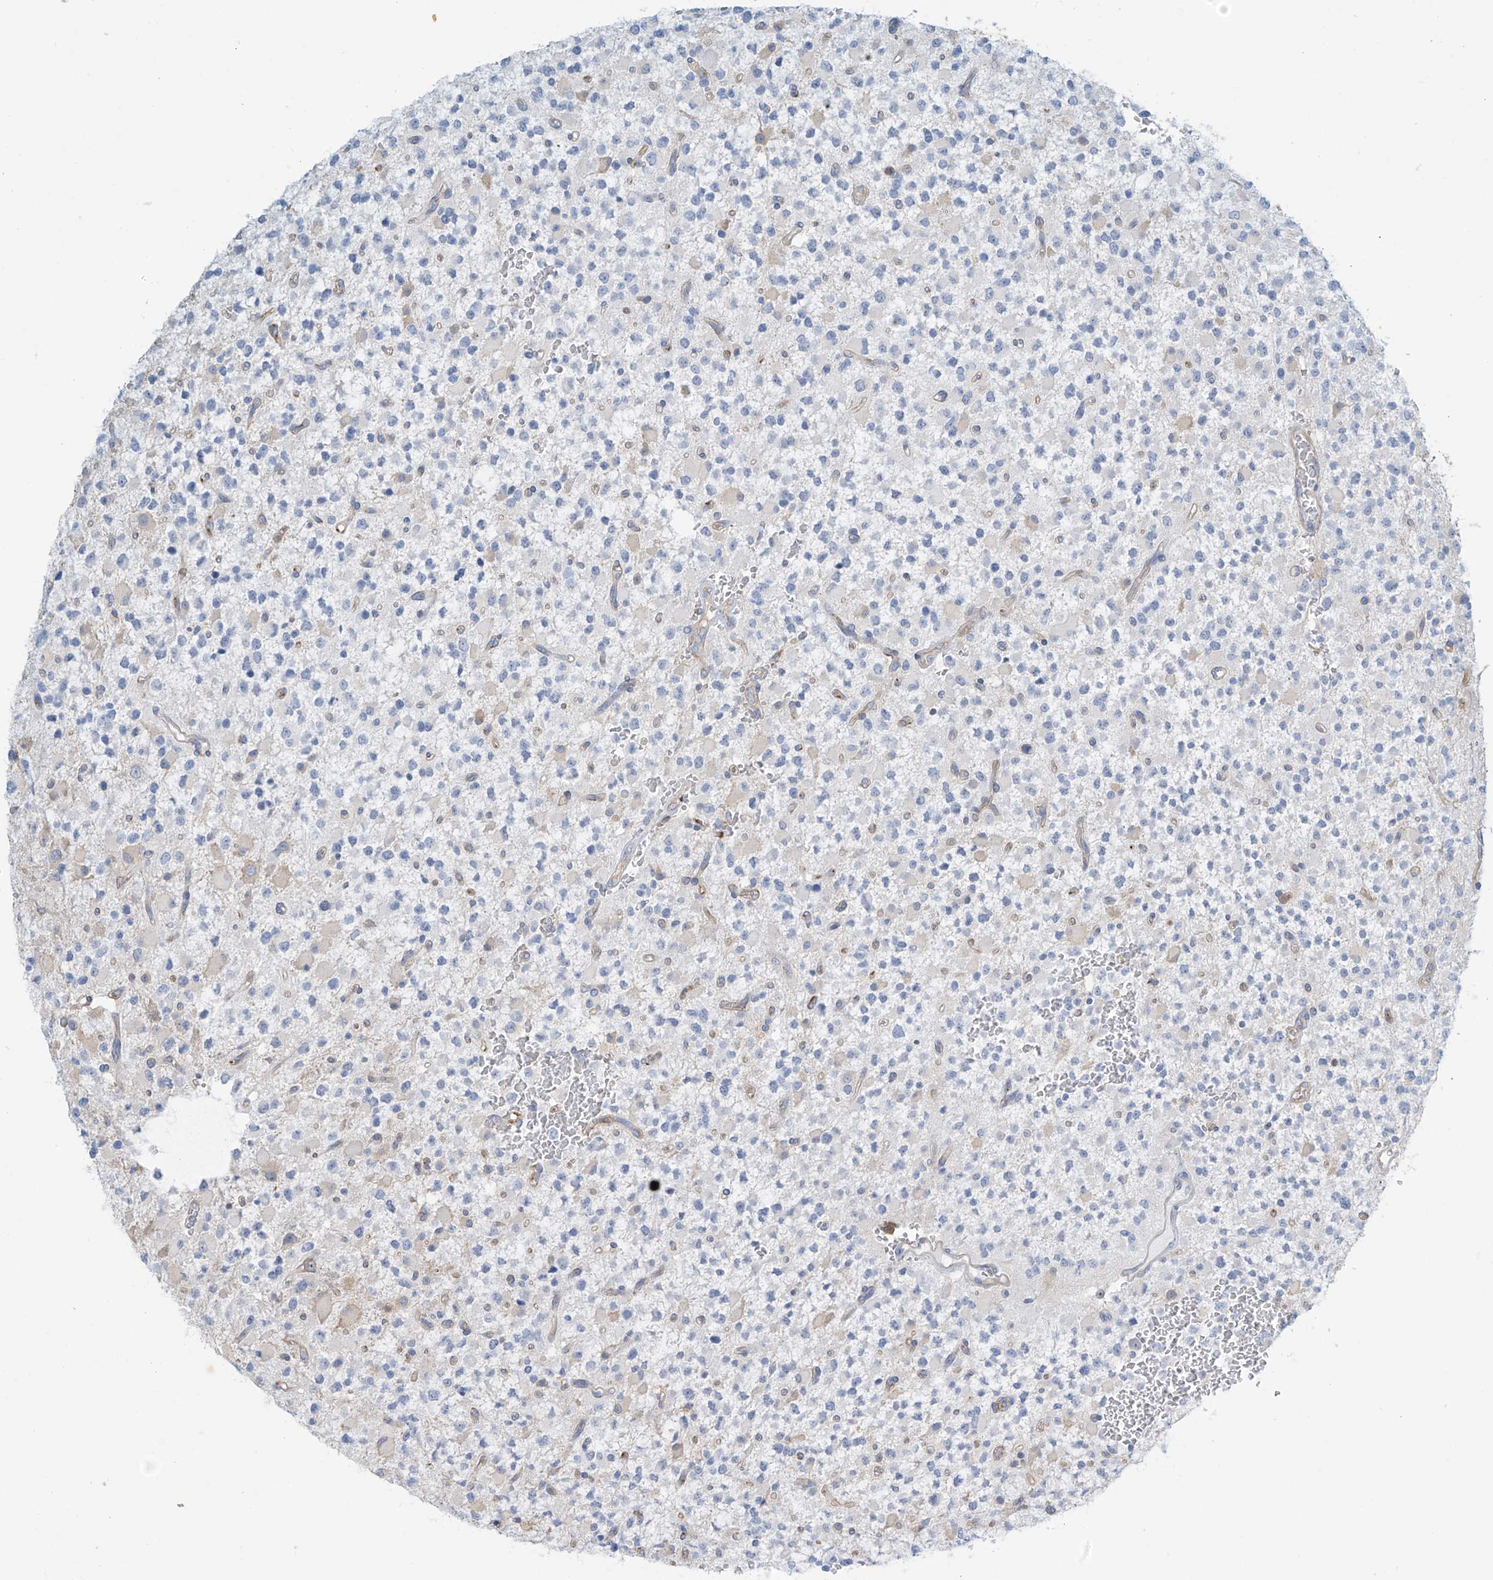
{"staining": {"intensity": "negative", "quantity": "none", "location": "none"}, "tissue": "glioma", "cell_type": "Tumor cells", "image_type": "cancer", "snomed": [{"axis": "morphology", "description": "Glioma, malignant, High grade"}, {"axis": "topography", "description": "Brain"}], "caption": "The image exhibits no staining of tumor cells in high-grade glioma (malignant).", "gene": "ZNF846", "patient": {"sex": "male", "age": 34}}